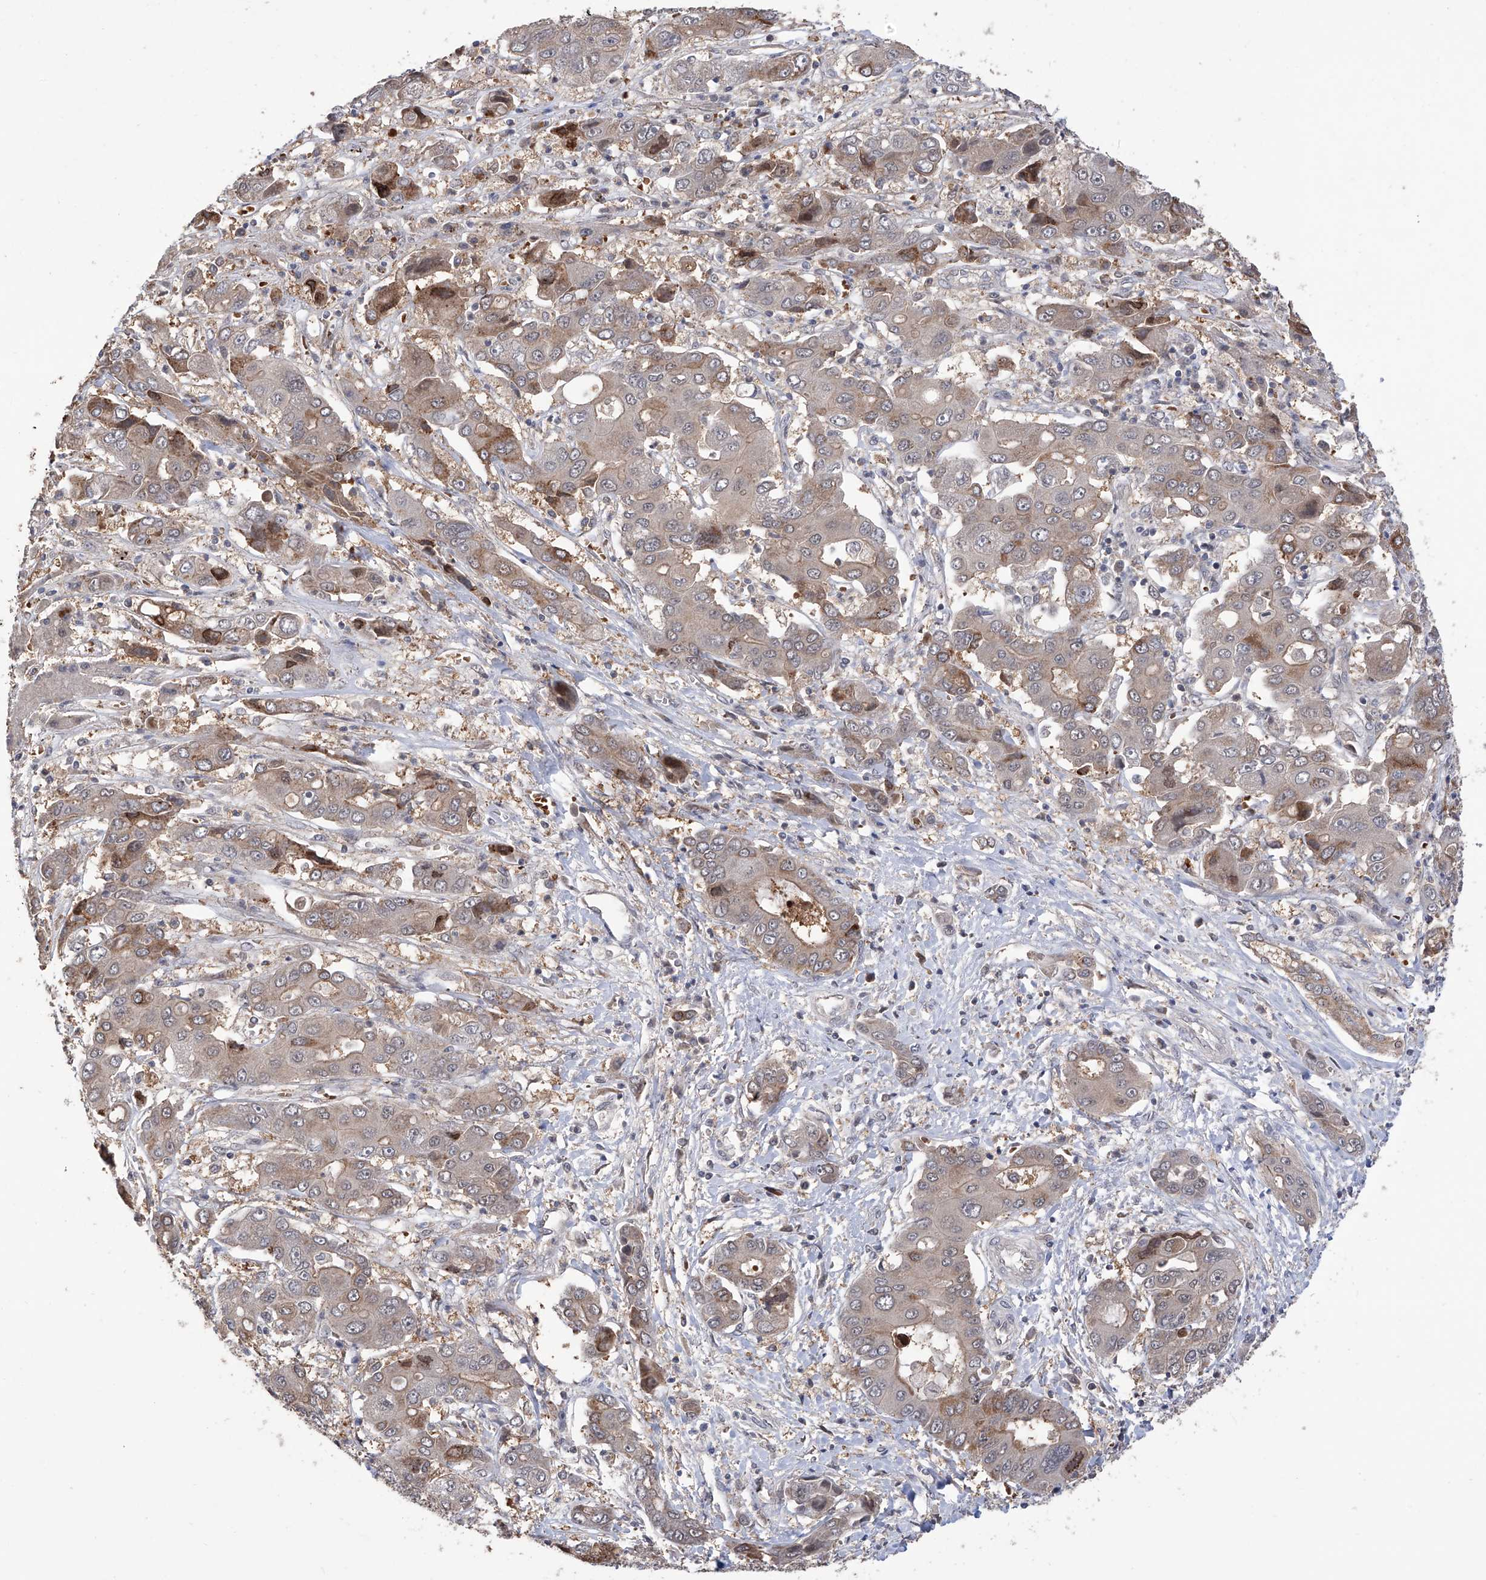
{"staining": {"intensity": "weak", "quantity": "25%-75%", "location": "cytoplasmic/membranous"}, "tissue": "liver cancer", "cell_type": "Tumor cells", "image_type": "cancer", "snomed": [{"axis": "morphology", "description": "Cholangiocarcinoma"}, {"axis": "topography", "description": "Liver"}], "caption": "Immunohistochemistry (DAB (3,3'-diaminobenzidine)) staining of cholangiocarcinoma (liver) displays weak cytoplasmic/membranous protein positivity in approximately 25%-75% of tumor cells.", "gene": "LYSMD4", "patient": {"sex": "male", "age": 67}}